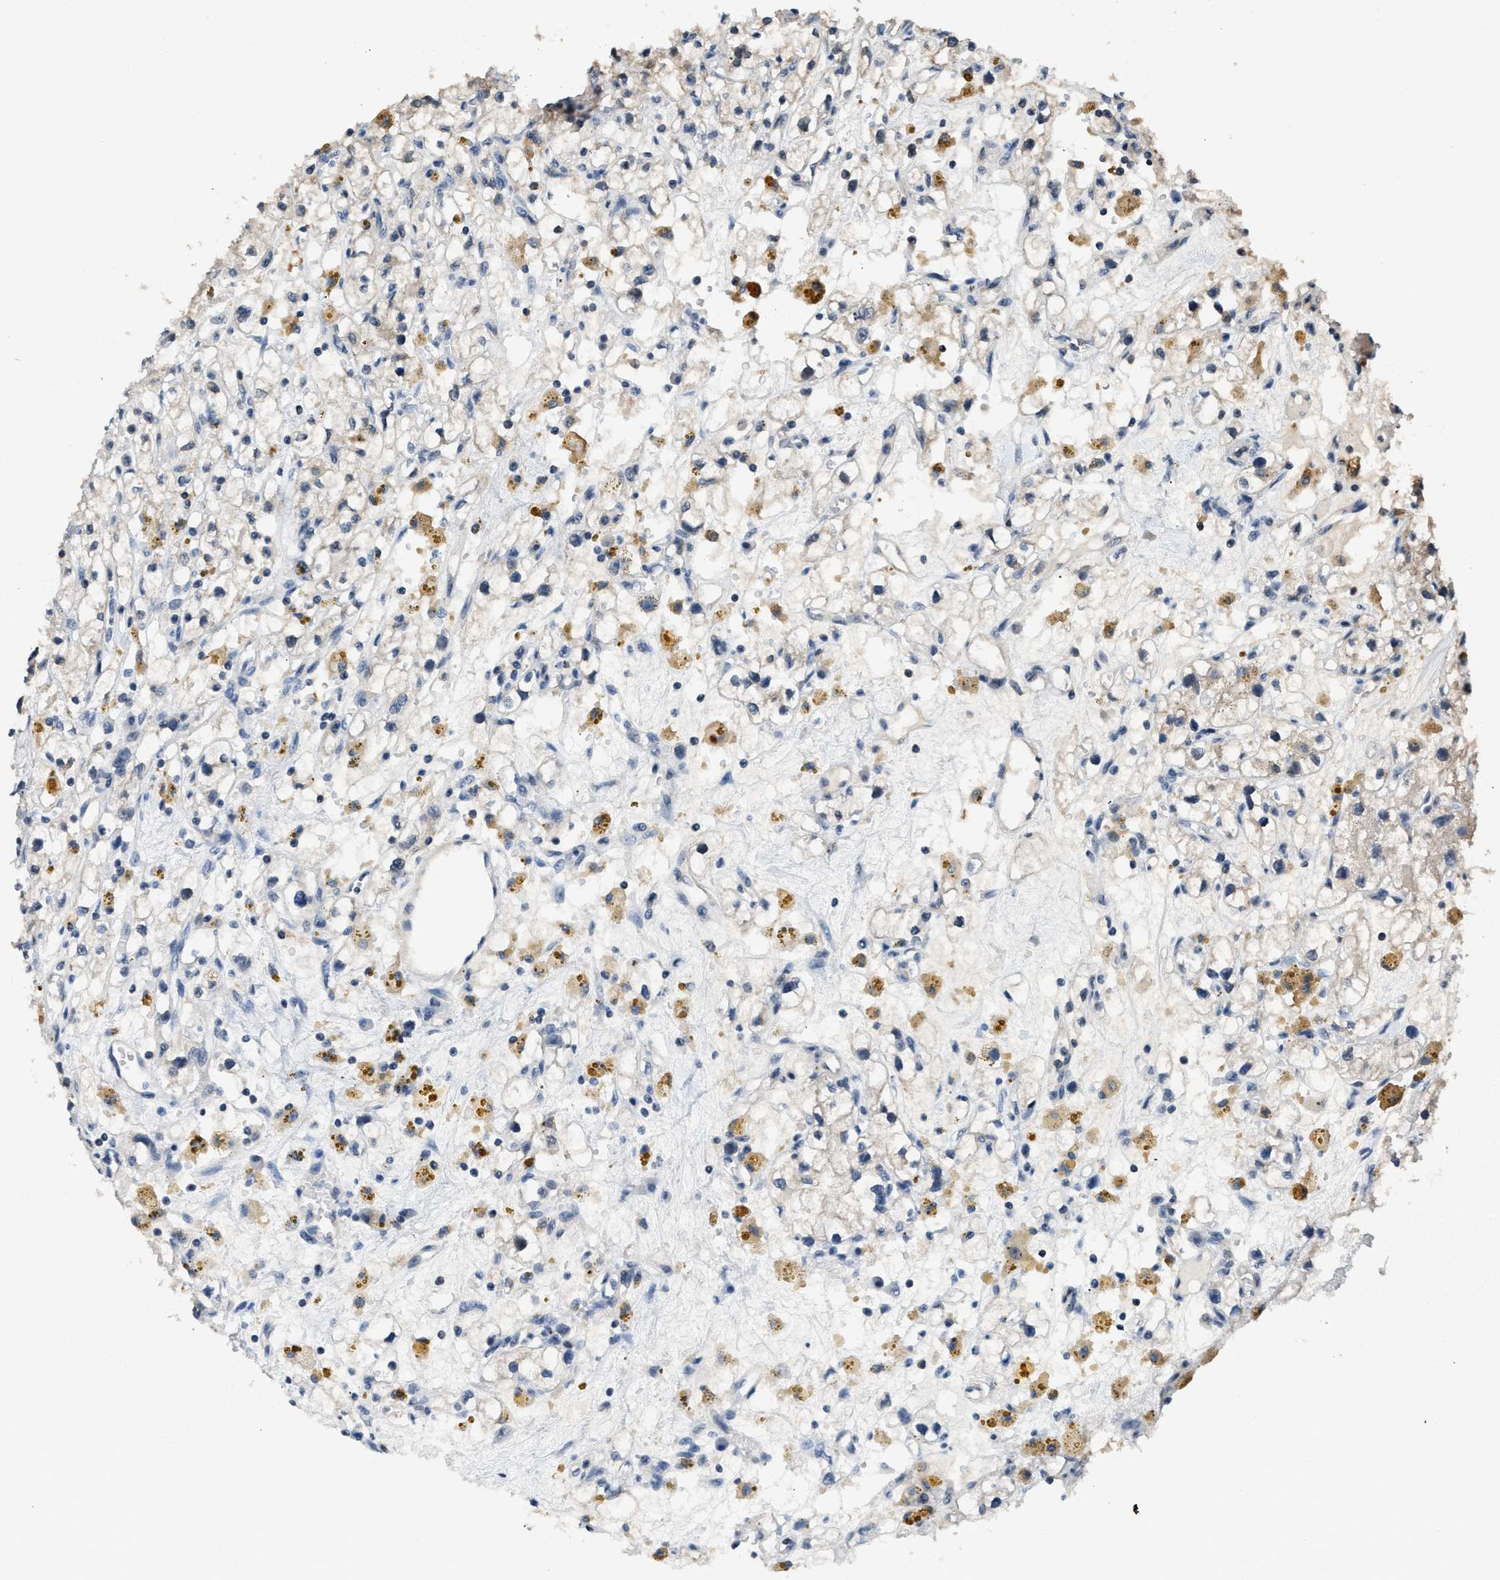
{"staining": {"intensity": "negative", "quantity": "none", "location": "none"}, "tissue": "renal cancer", "cell_type": "Tumor cells", "image_type": "cancer", "snomed": [{"axis": "morphology", "description": "Adenocarcinoma, NOS"}, {"axis": "topography", "description": "Kidney"}], "caption": "Immunohistochemistry (IHC) of renal adenocarcinoma demonstrates no positivity in tumor cells.", "gene": "TES", "patient": {"sex": "male", "age": 56}}